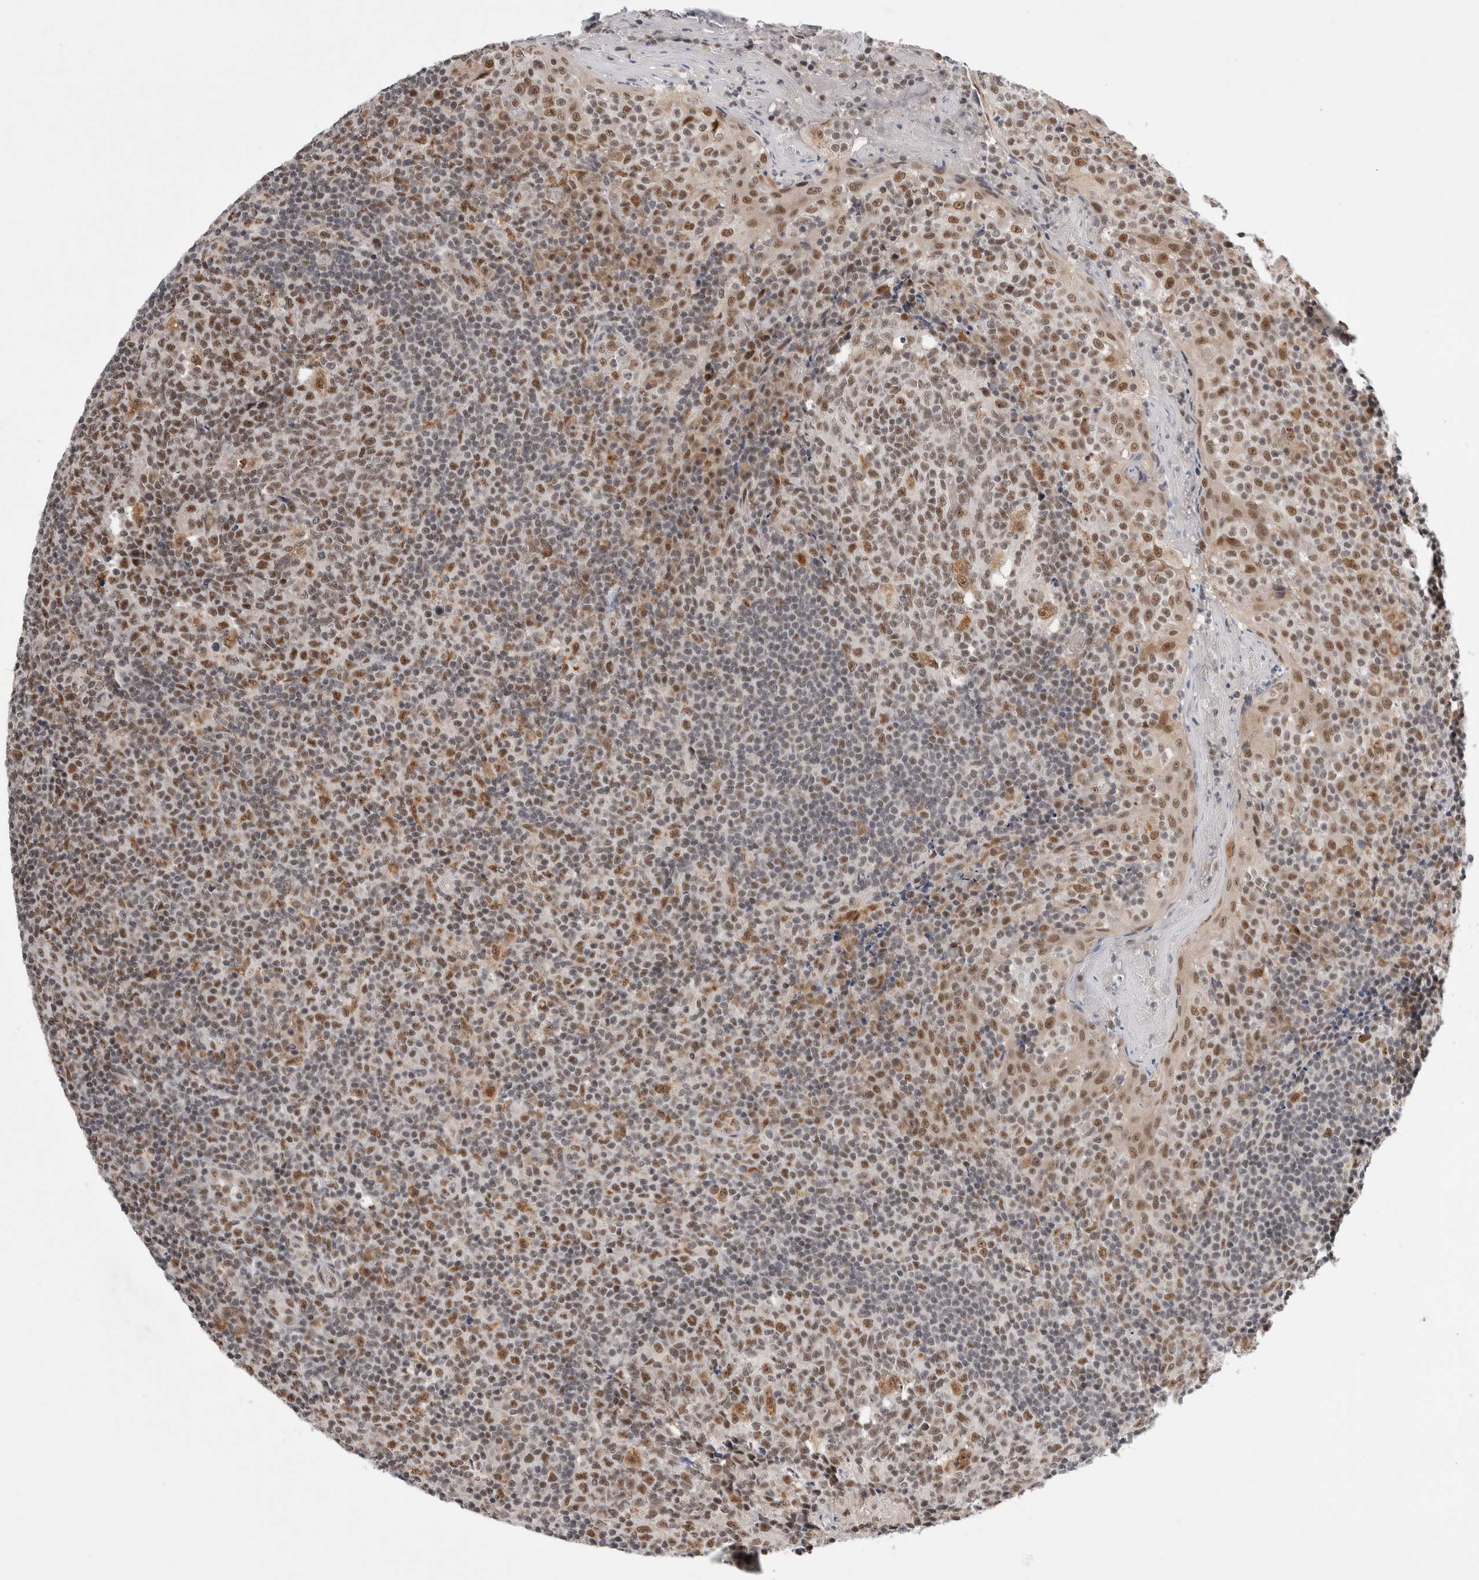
{"staining": {"intensity": "moderate", "quantity": ">75%", "location": "nuclear"}, "tissue": "tonsil", "cell_type": "Germinal center cells", "image_type": "normal", "snomed": [{"axis": "morphology", "description": "Normal tissue, NOS"}, {"axis": "topography", "description": "Tonsil"}], "caption": "A micrograph of tonsil stained for a protein shows moderate nuclear brown staining in germinal center cells. (Stains: DAB in brown, nuclei in blue, Microscopy: brightfield microscopy at high magnification).", "gene": "NCAPG2", "patient": {"sex": "female", "age": 19}}